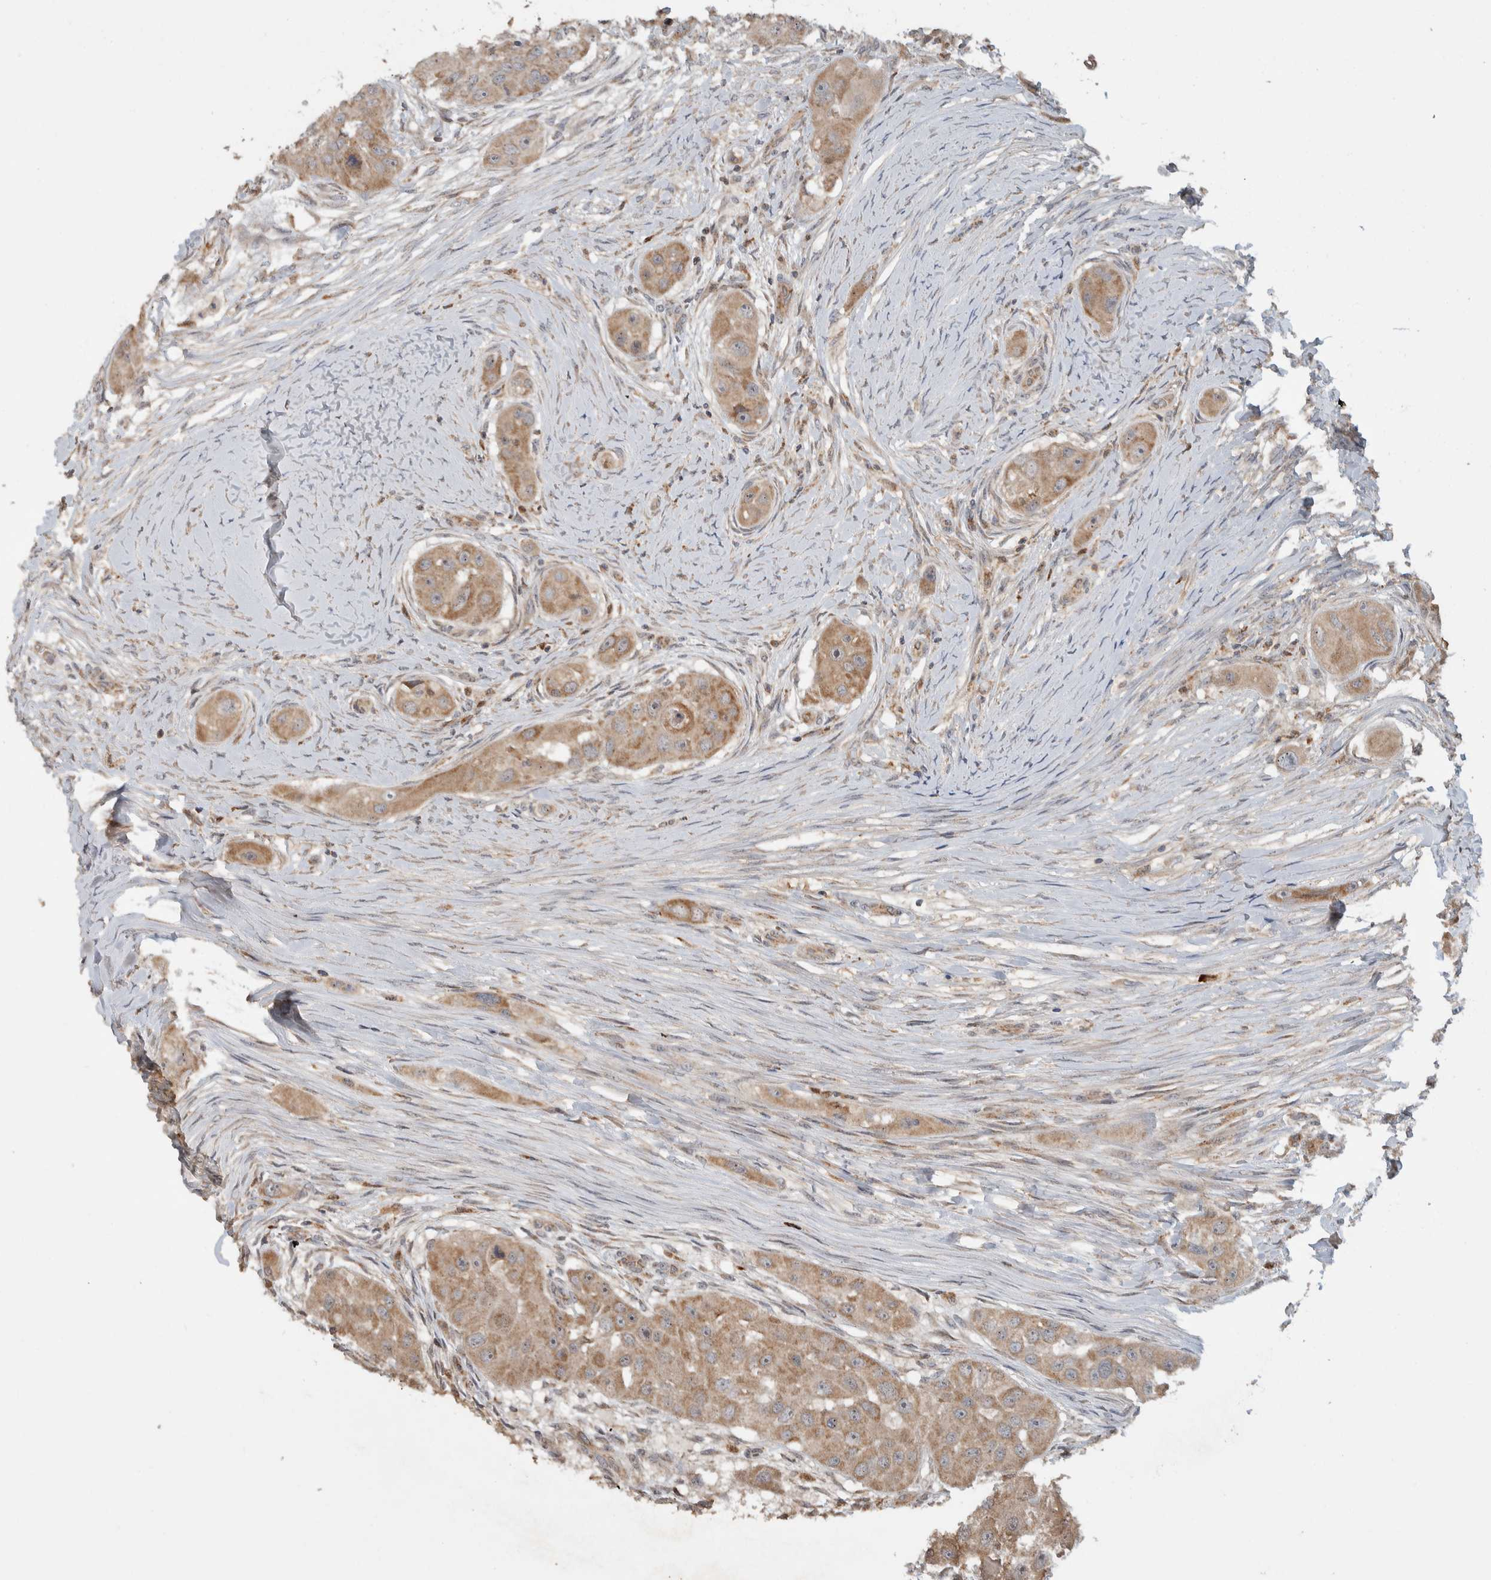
{"staining": {"intensity": "weak", "quantity": ">75%", "location": "cytoplasmic/membranous"}, "tissue": "head and neck cancer", "cell_type": "Tumor cells", "image_type": "cancer", "snomed": [{"axis": "morphology", "description": "Normal tissue, NOS"}, {"axis": "morphology", "description": "Squamous cell carcinoma, NOS"}, {"axis": "topography", "description": "Skeletal muscle"}, {"axis": "topography", "description": "Head-Neck"}], "caption": "Immunohistochemical staining of head and neck squamous cell carcinoma shows low levels of weak cytoplasmic/membranous protein staining in approximately >75% of tumor cells.", "gene": "VPS53", "patient": {"sex": "male", "age": 51}}